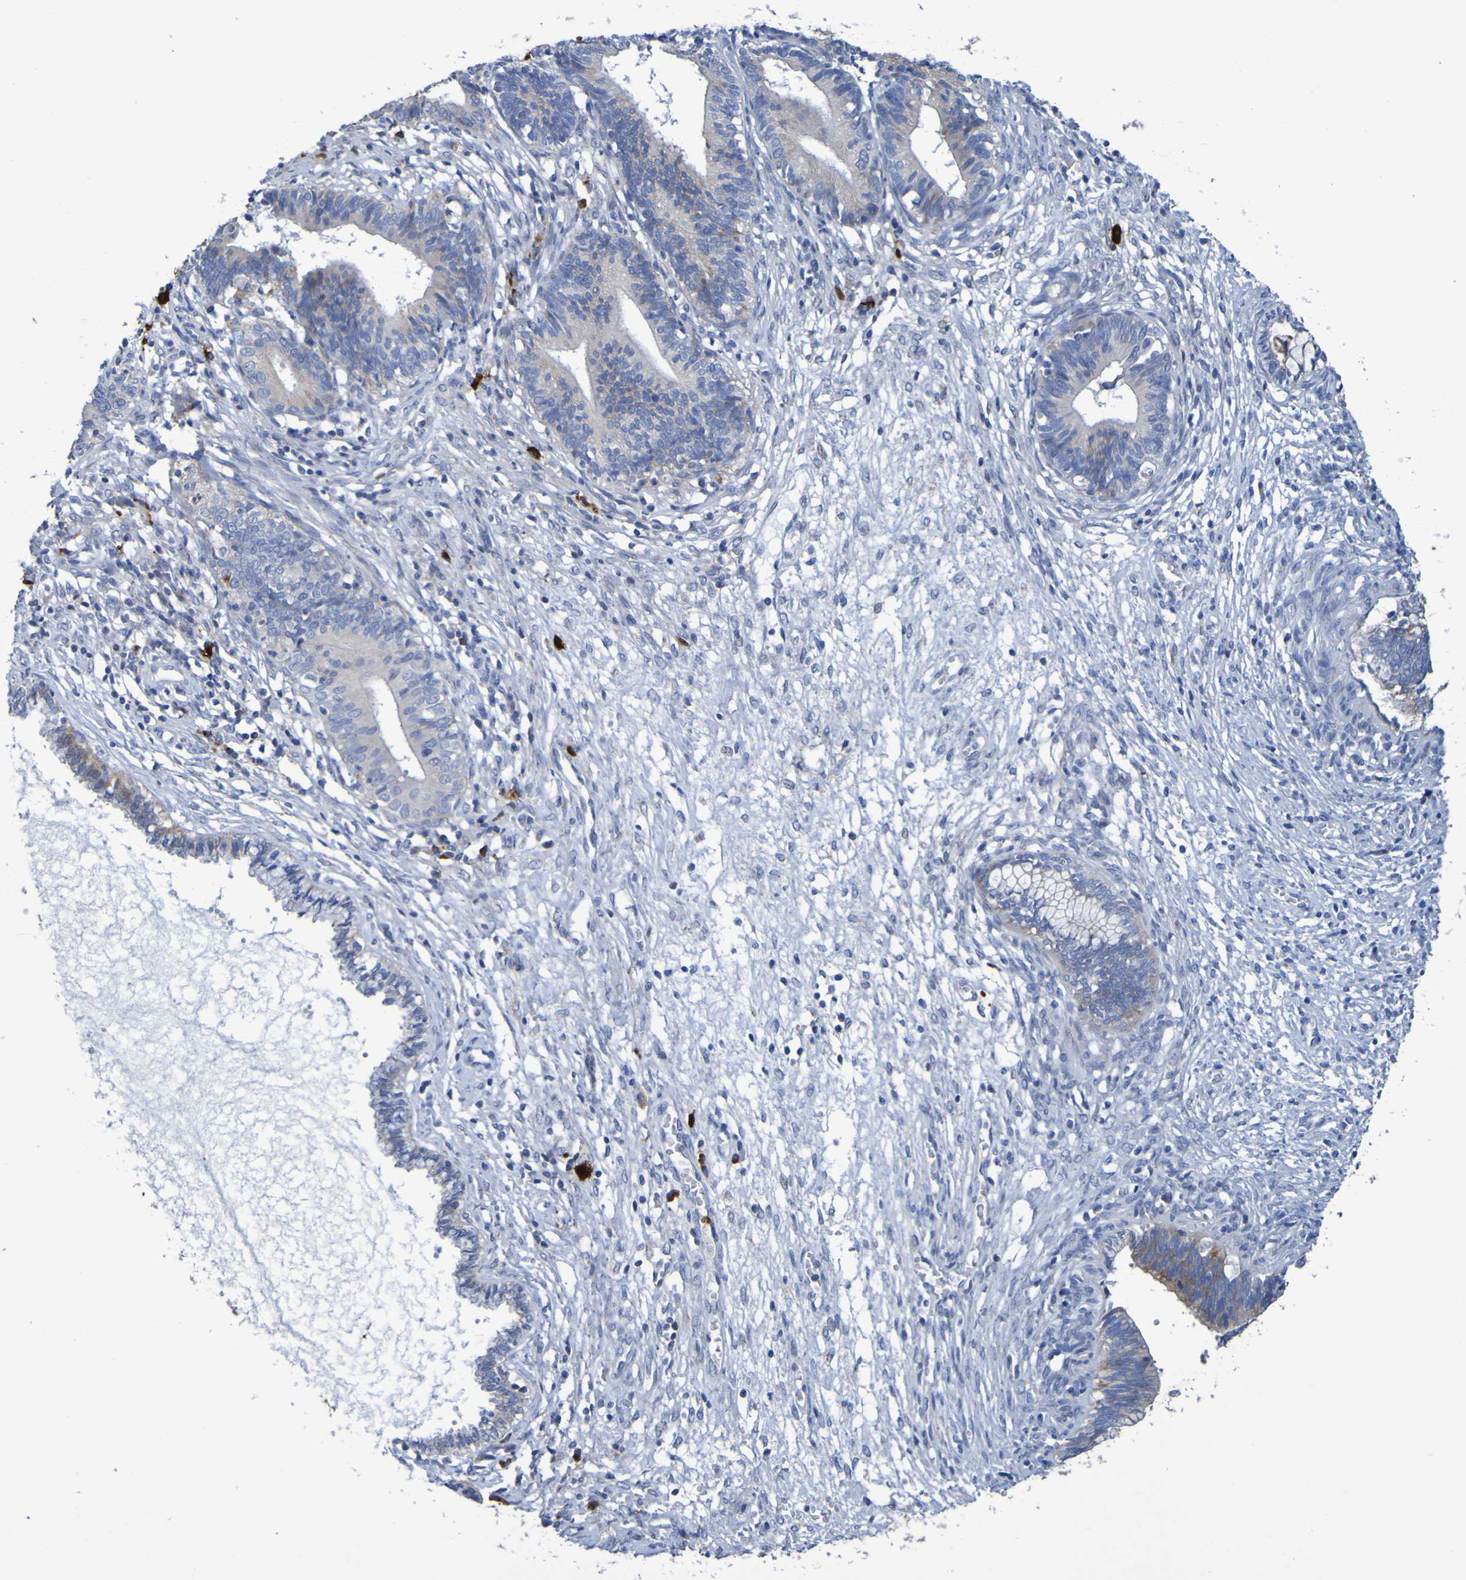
{"staining": {"intensity": "moderate", "quantity": "<25%", "location": "cytoplasmic/membranous"}, "tissue": "cervical cancer", "cell_type": "Tumor cells", "image_type": "cancer", "snomed": [{"axis": "morphology", "description": "Adenocarcinoma, NOS"}, {"axis": "topography", "description": "Cervix"}], "caption": "IHC of adenocarcinoma (cervical) shows low levels of moderate cytoplasmic/membranous staining in approximately <25% of tumor cells.", "gene": "C11orf24", "patient": {"sex": "female", "age": 44}}